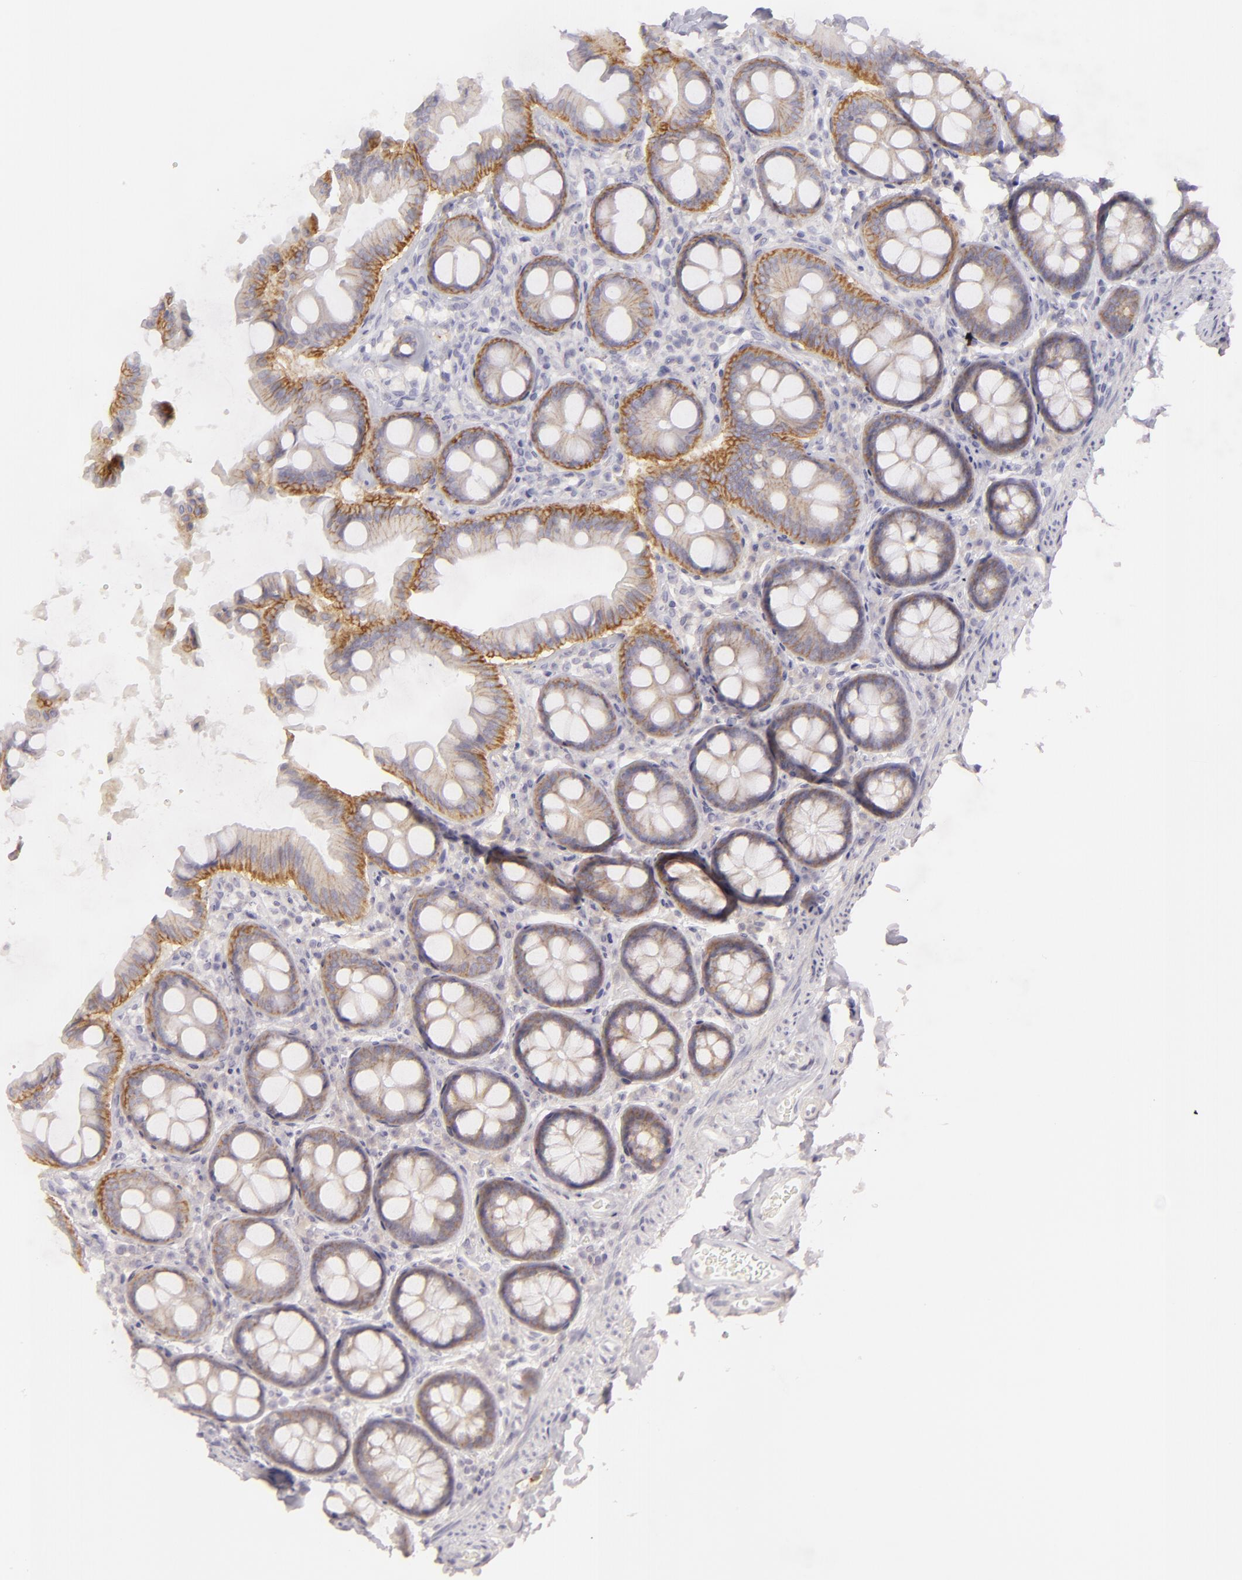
{"staining": {"intensity": "negative", "quantity": "none", "location": "none"}, "tissue": "colon", "cell_type": "Endothelial cells", "image_type": "normal", "snomed": [{"axis": "morphology", "description": "Normal tissue, NOS"}, {"axis": "topography", "description": "Colon"}], "caption": "Endothelial cells are negative for brown protein staining in benign colon.", "gene": "DLG4", "patient": {"sex": "female", "age": 61}}